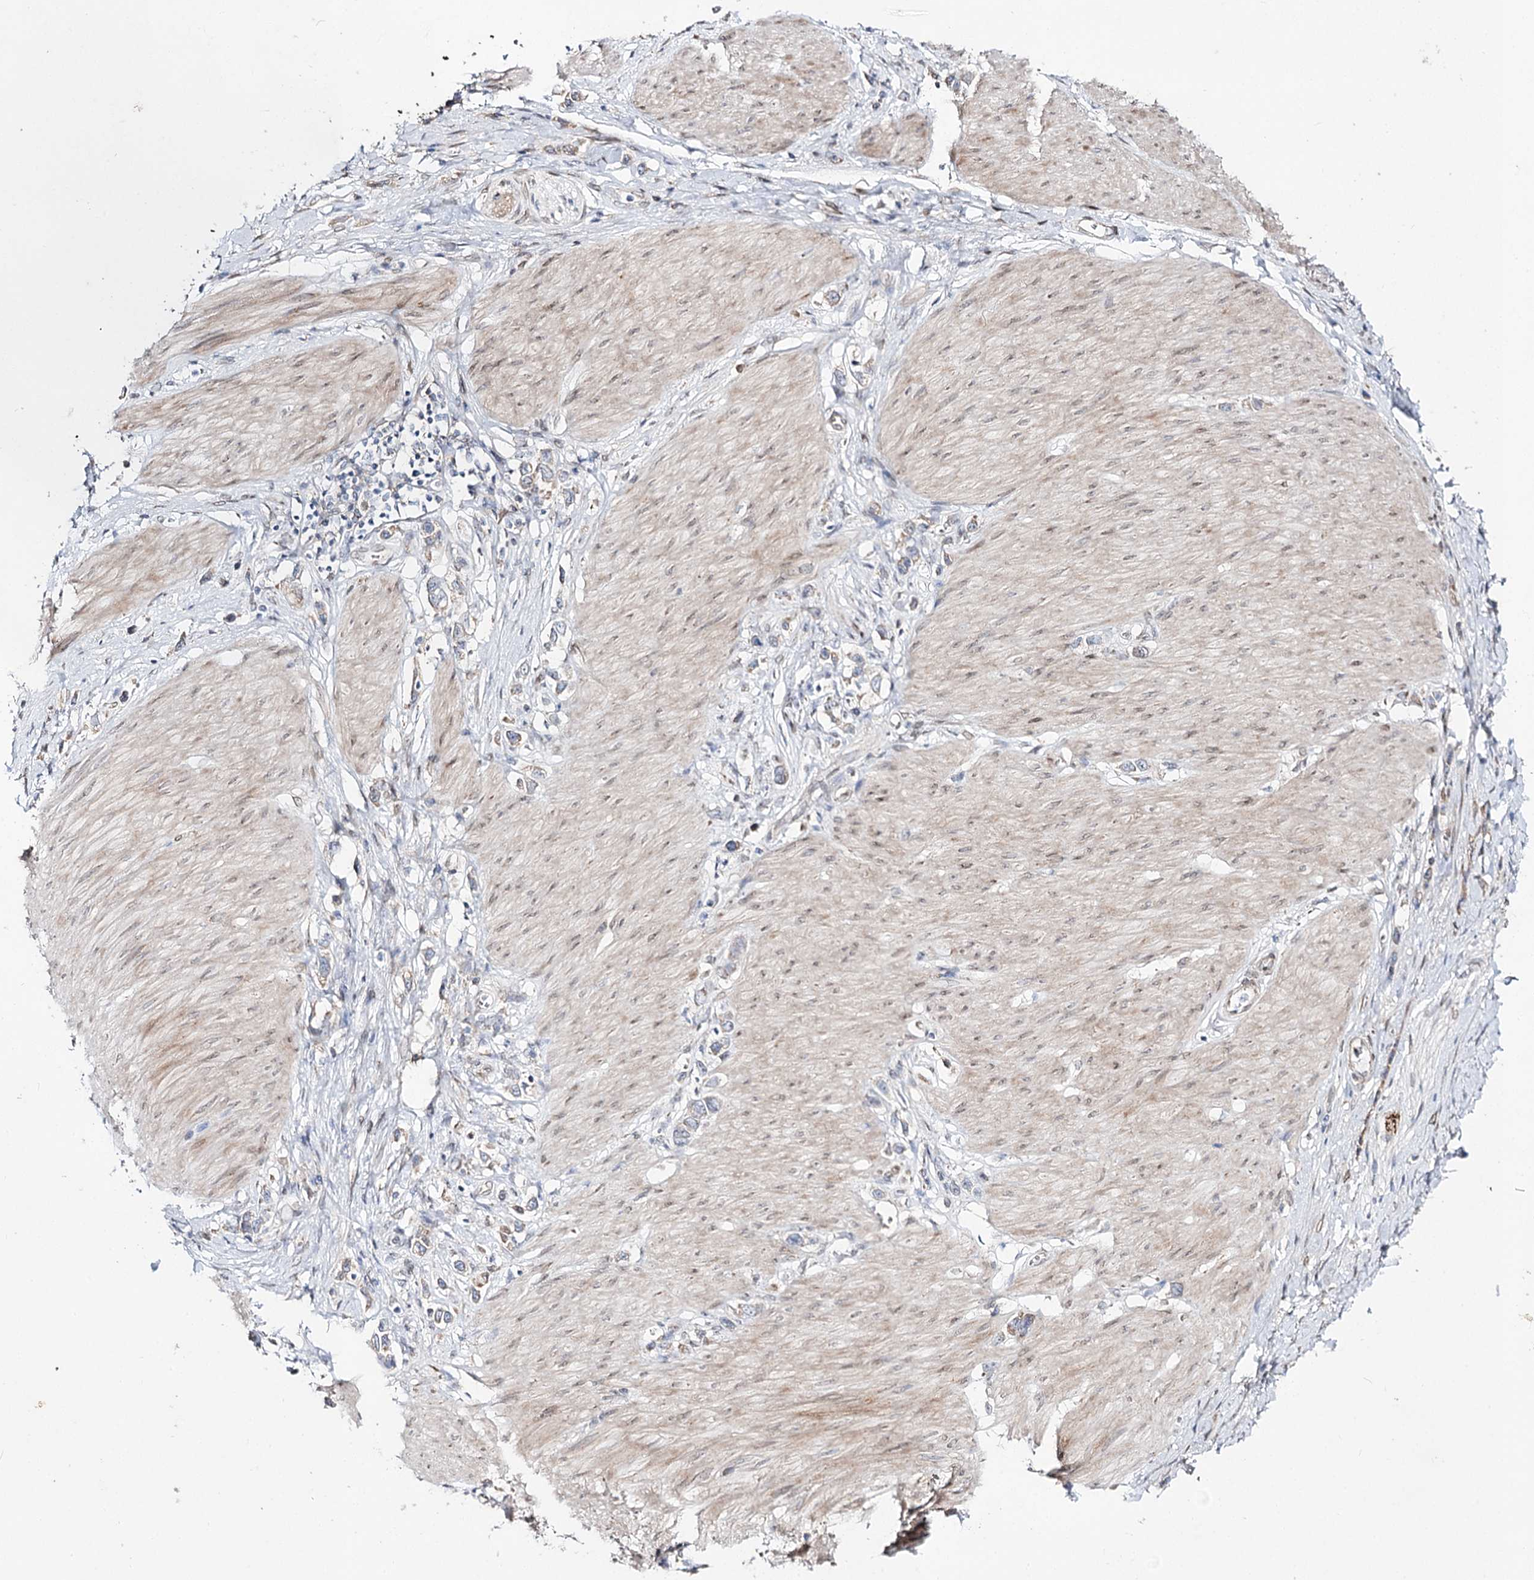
{"staining": {"intensity": "weak", "quantity": "<25%", "location": "cytoplasmic/membranous"}, "tissue": "stomach cancer", "cell_type": "Tumor cells", "image_type": "cancer", "snomed": [{"axis": "morphology", "description": "Normal tissue, NOS"}, {"axis": "morphology", "description": "Adenocarcinoma, NOS"}, {"axis": "topography", "description": "Stomach, upper"}, {"axis": "topography", "description": "Stomach"}], "caption": "The histopathology image reveals no staining of tumor cells in stomach cancer. (IHC, brightfield microscopy, high magnification).", "gene": "C11orf80", "patient": {"sex": "female", "age": 65}}